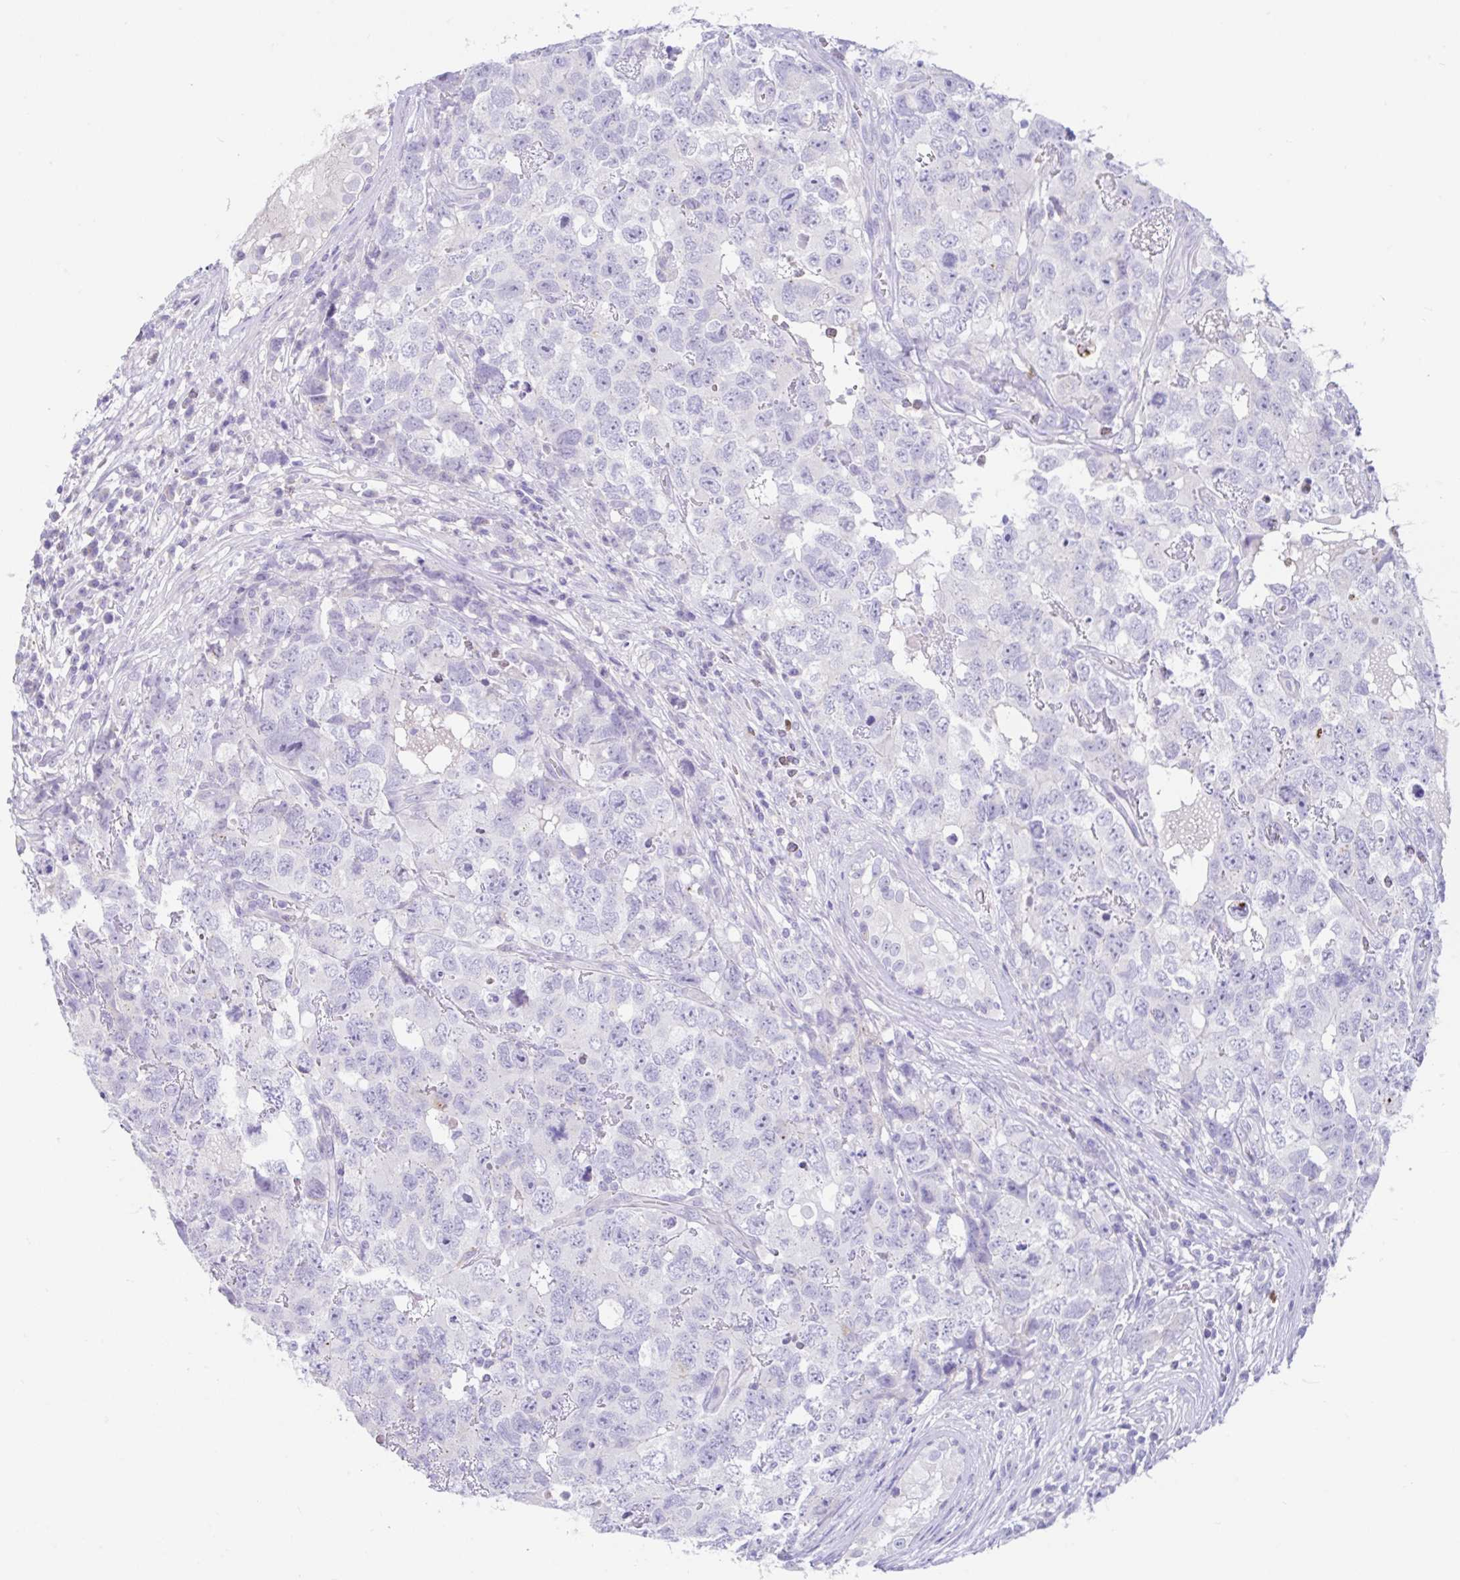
{"staining": {"intensity": "negative", "quantity": "none", "location": "none"}, "tissue": "testis cancer", "cell_type": "Tumor cells", "image_type": "cancer", "snomed": [{"axis": "morphology", "description": "Carcinoma, Embryonal, NOS"}, {"axis": "topography", "description": "Testis"}], "caption": "Immunohistochemical staining of human embryonal carcinoma (testis) demonstrates no significant expression in tumor cells.", "gene": "CCSAP", "patient": {"sex": "male", "age": 22}}